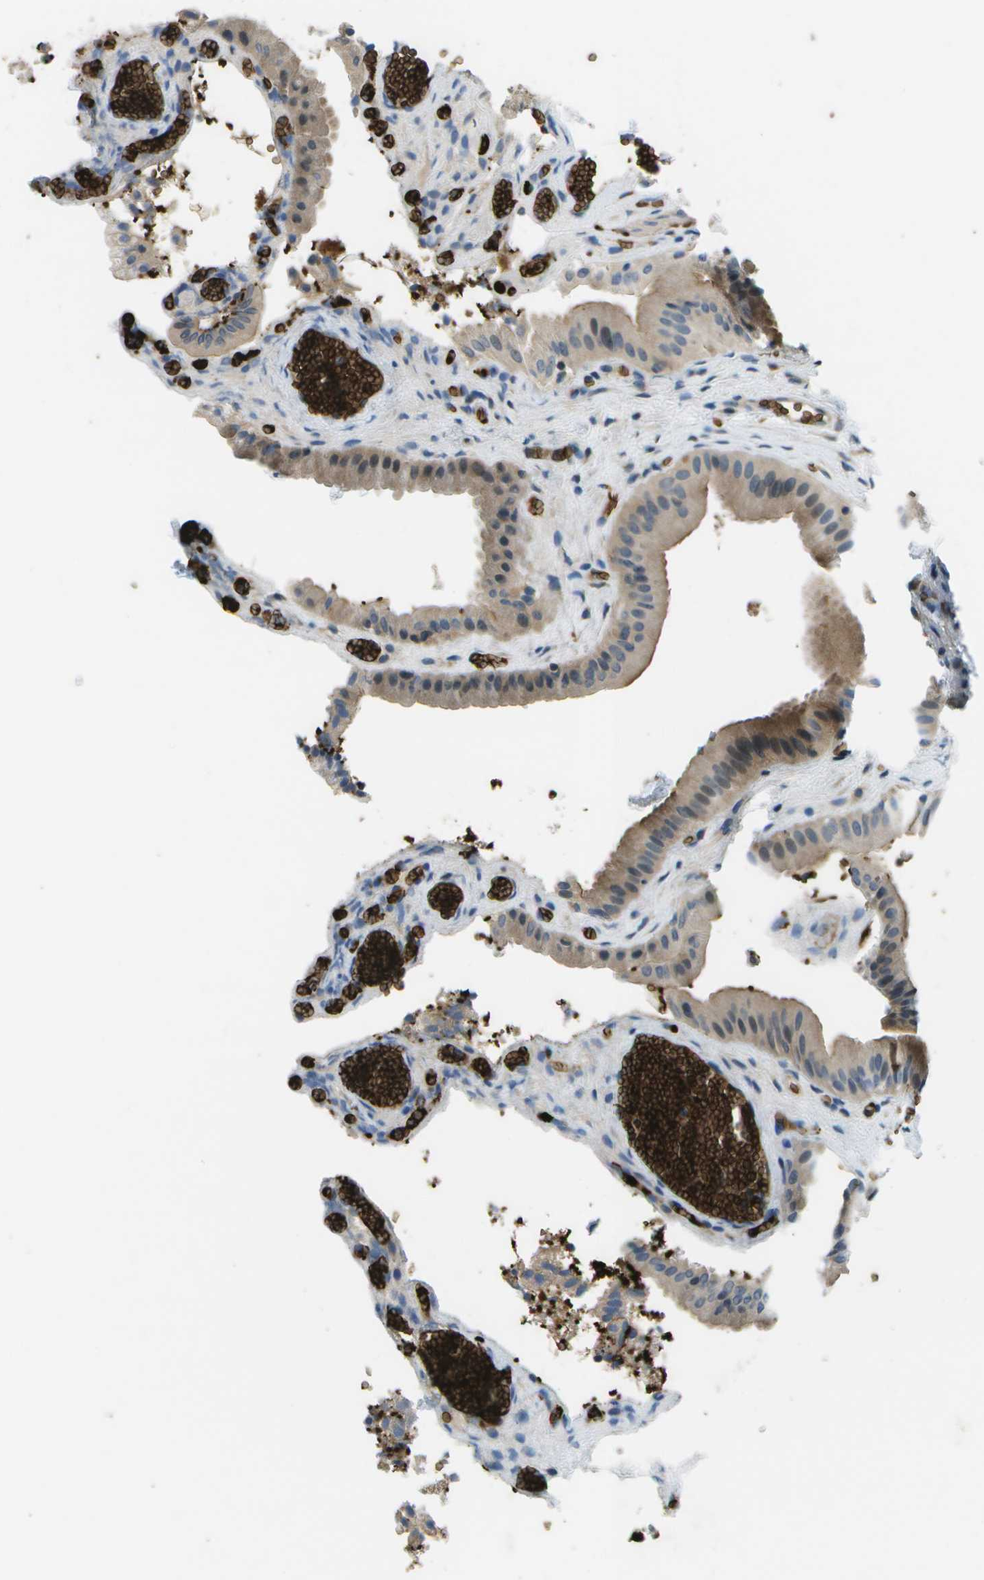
{"staining": {"intensity": "moderate", "quantity": ">75%", "location": "cytoplasmic/membranous"}, "tissue": "gallbladder", "cell_type": "Glandular cells", "image_type": "normal", "snomed": [{"axis": "morphology", "description": "Normal tissue, NOS"}, {"axis": "topography", "description": "Gallbladder"}], "caption": "Gallbladder stained with IHC displays moderate cytoplasmic/membranous expression in about >75% of glandular cells.", "gene": "CTIF", "patient": {"sex": "male", "age": 49}}